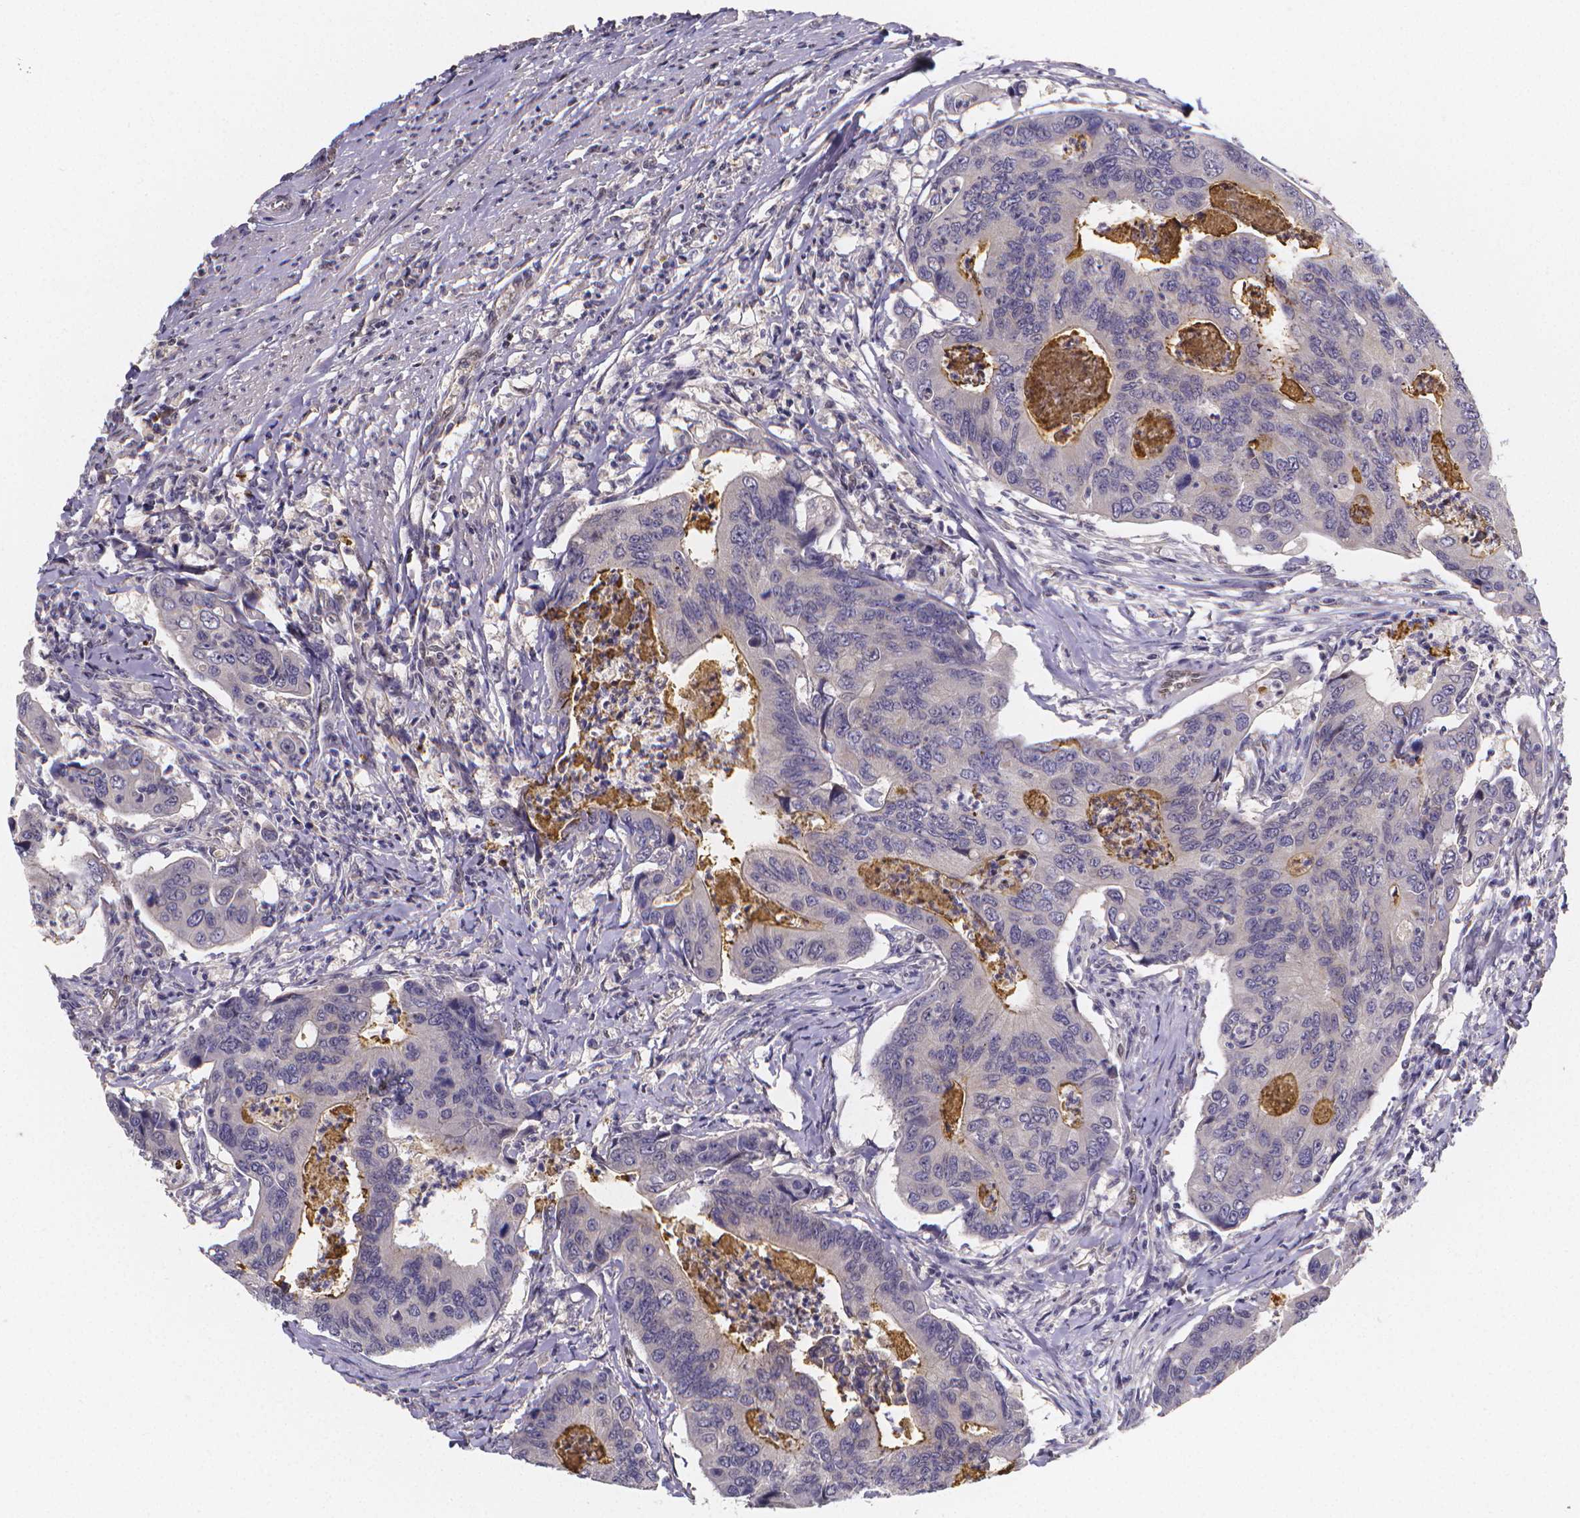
{"staining": {"intensity": "negative", "quantity": "none", "location": "none"}, "tissue": "colorectal cancer", "cell_type": "Tumor cells", "image_type": "cancer", "snomed": [{"axis": "morphology", "description": "Adenocarcinoma, NOS"}, {"axis": "topography", "description": "Colon"}], "caption": "DAB immunohistochemical staining of human colorectal adenocarcinoma displays no significant expression in tumor cells. (DAB (3,3'-diaminobenzidine) immunohistochemistry (IHC) visualized using brightfield microscopy, high magnification).", "gene": "PAH", "patient": {"sex": "female", "age": 67}}